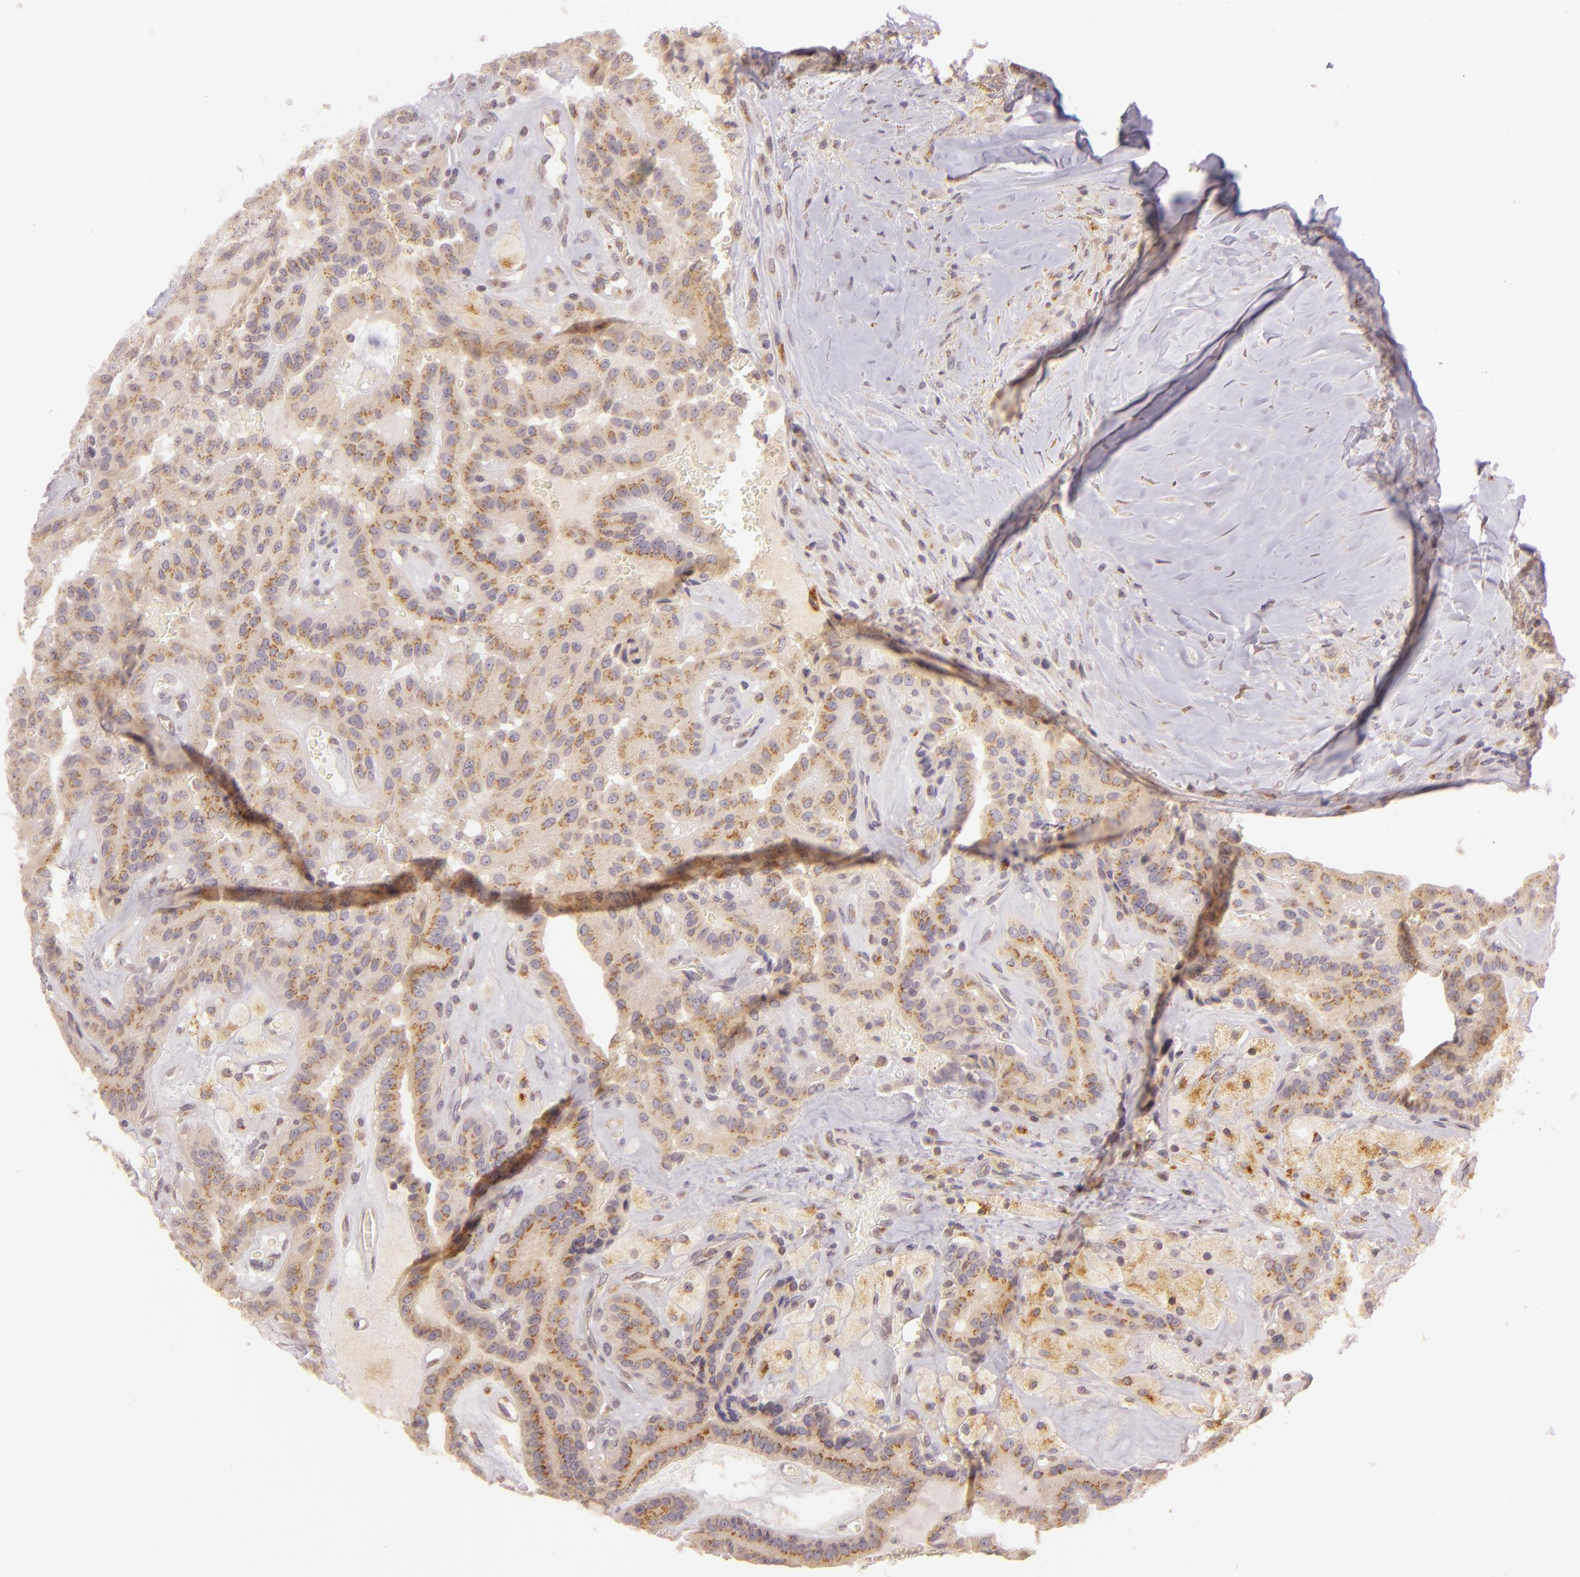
{"staining": {"intensity": "moderate", "quantity": ">75%", "location": "cytoplasmic/membranous"}, "tissue": "thyroid cancer", "cell_type": "Tumor cells", "image_type": "cancer", "snomed": [{"axis": "morphology", "description": "Papillary adenocarcinoma, NOS"}, {"axis": "topography", "description": "Thyroid gland"}], "caption": "Immunohistochemistry of thyroid papillary adenocarcinoma displays medium levels of moderate cytoplasmic/membranous positivity in approximately >75% of tumor cells. The protein is shown in brown color, while the nuclei are stained blue.", "gene": "LGMN", "patient": {"sex": "male", "age": 87}}